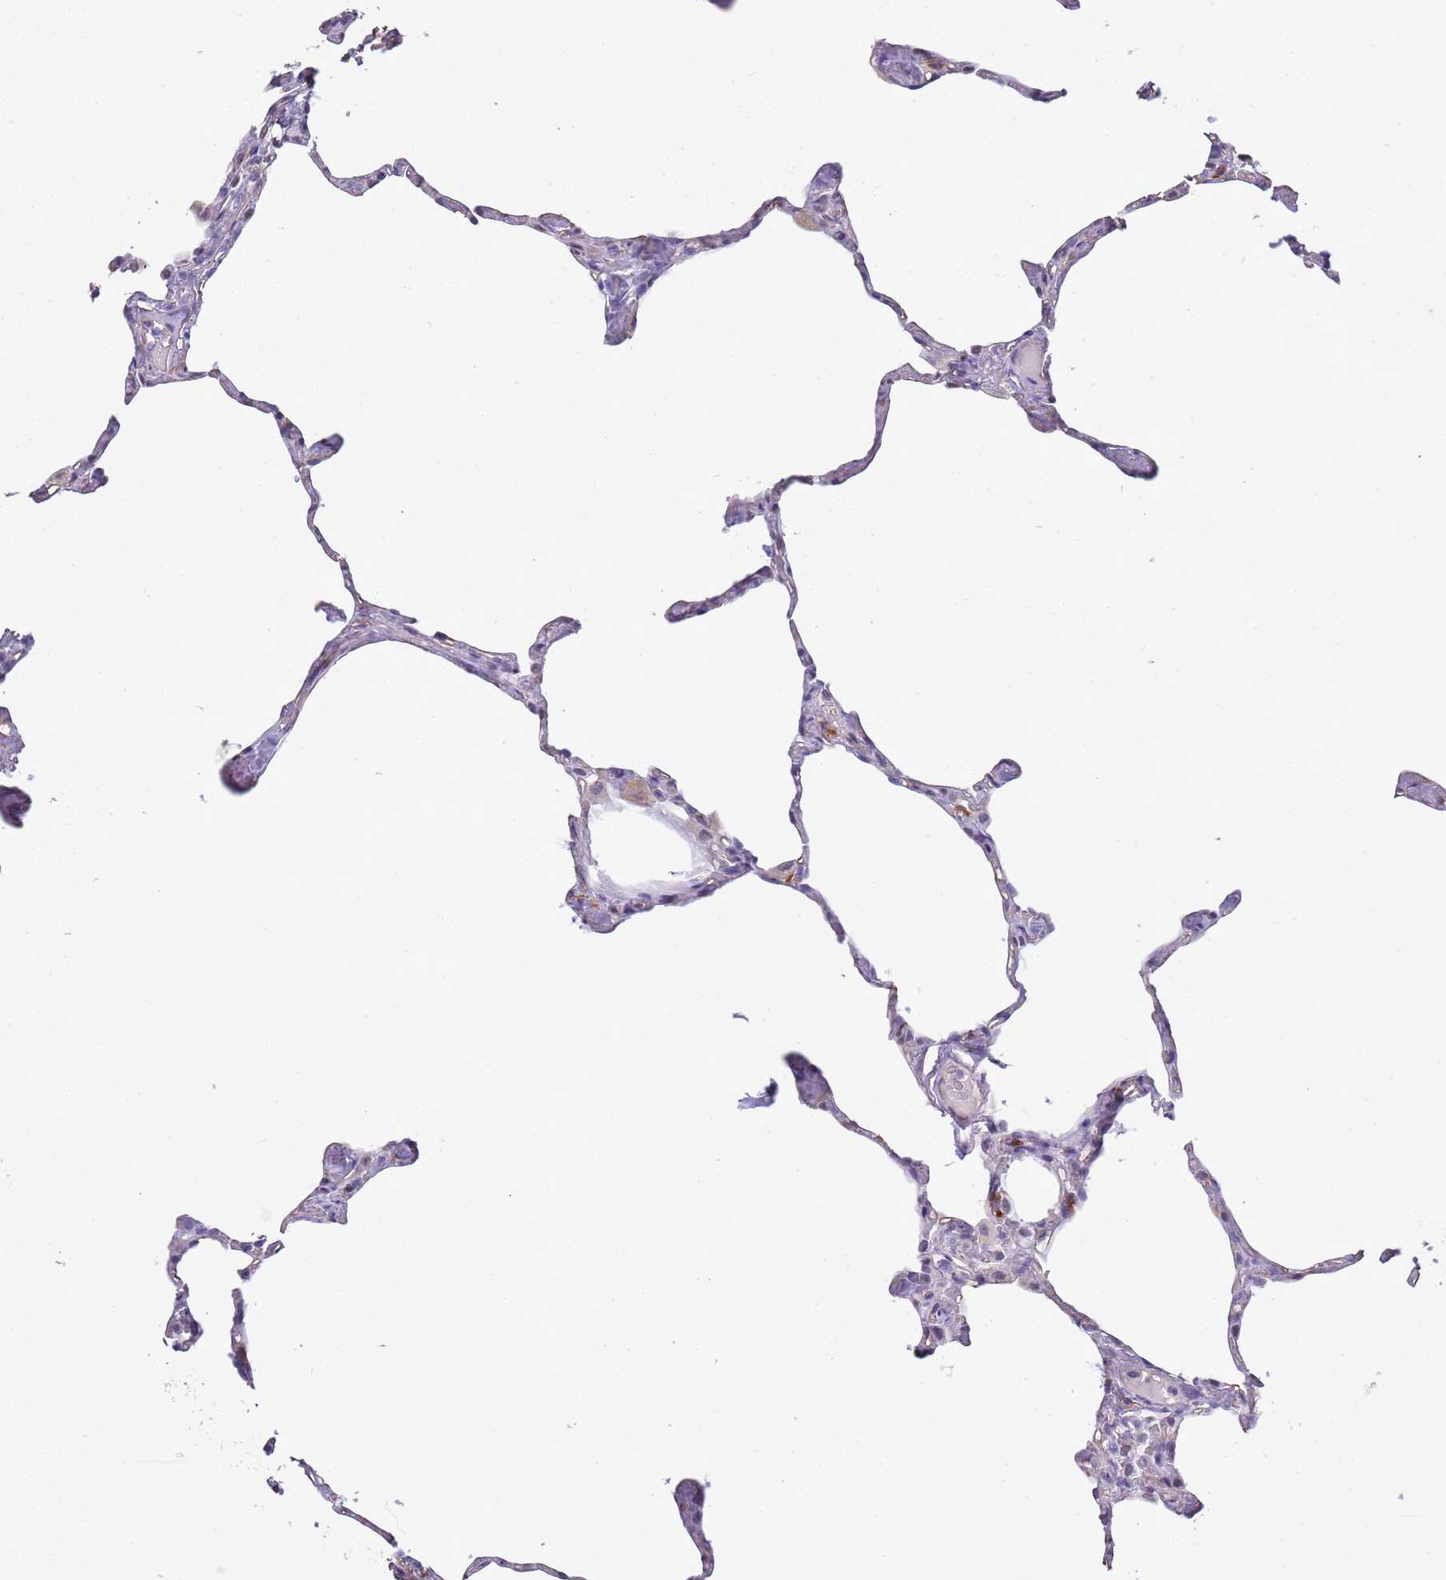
{"staining": {"intensity": "negative", "quantity": "none", "location": "none"}, "tissue": "lung", "cell_type": "Alveolar cells", "image_type": "normal", "snomed": [{"axis": "morphology", "description": "Normal tissue, NOS"}, {"axis": "topography", "description": "Lung"}], "caption": "The IHC photomicrograph has no significant expression in alveolar cells of lung.", "gene": "CTRC", "patient": {"sex": "male", "age": 65}}